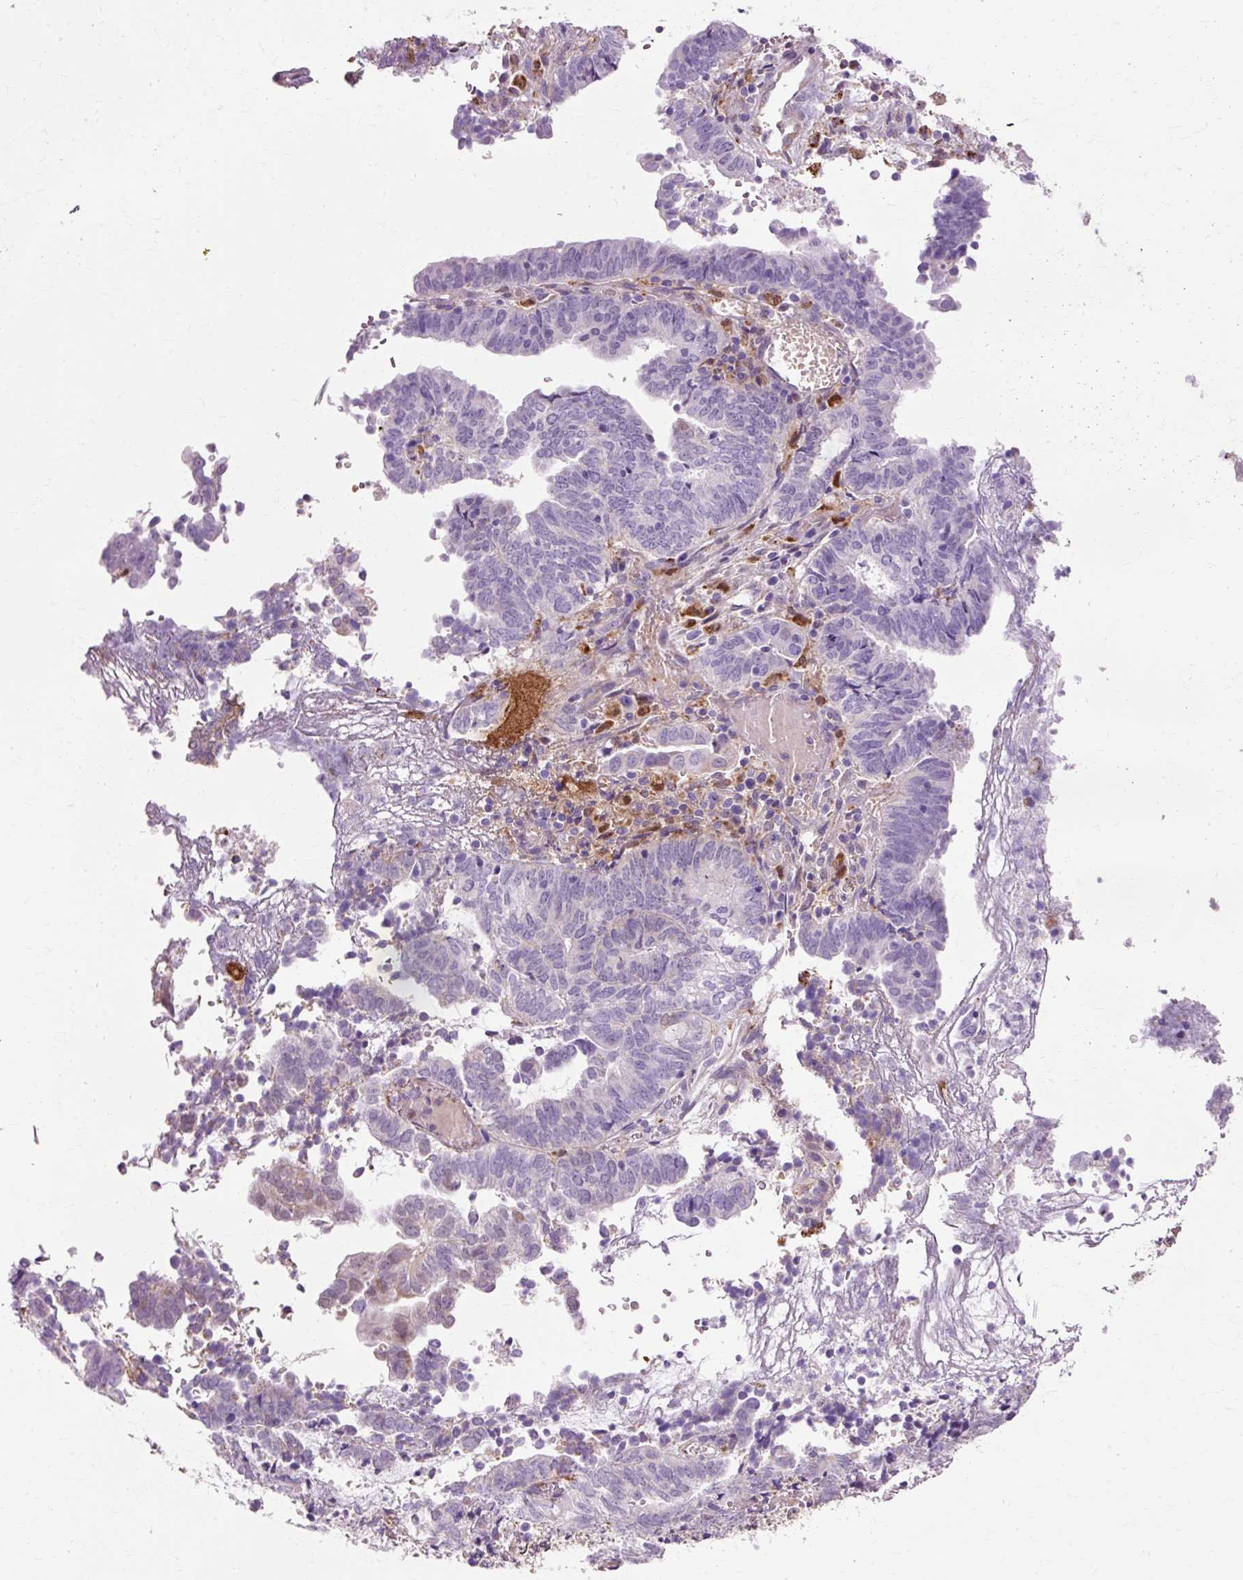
{"staining": {"intensity": "negative", "quantity": "none", "location": "none"}, "tissue": "endometrial cancer", "cell_type": "Tumor cells", "image_type": "cancer", "snomed": [{"axis": "morphology", "description": "Adenocarcinoma, NOS"}, {"axis": "topography", "description": "Uterus"}, {"axis": "topography", "description": "Endometrium"}], "caption": "High power microscopy image of an immunohistochemistry photomicrograph of endometrial cancer, revealing no significant expression in tumor cells. Brightfield microscopy of immunohistochemistry stained with DAB (3,3'-diaminobenzidine) (brown) and hematoxylin (blue), captured at high magnification.", "gene": "GPX1", "patient": {"sex": "female", "age": 70}}